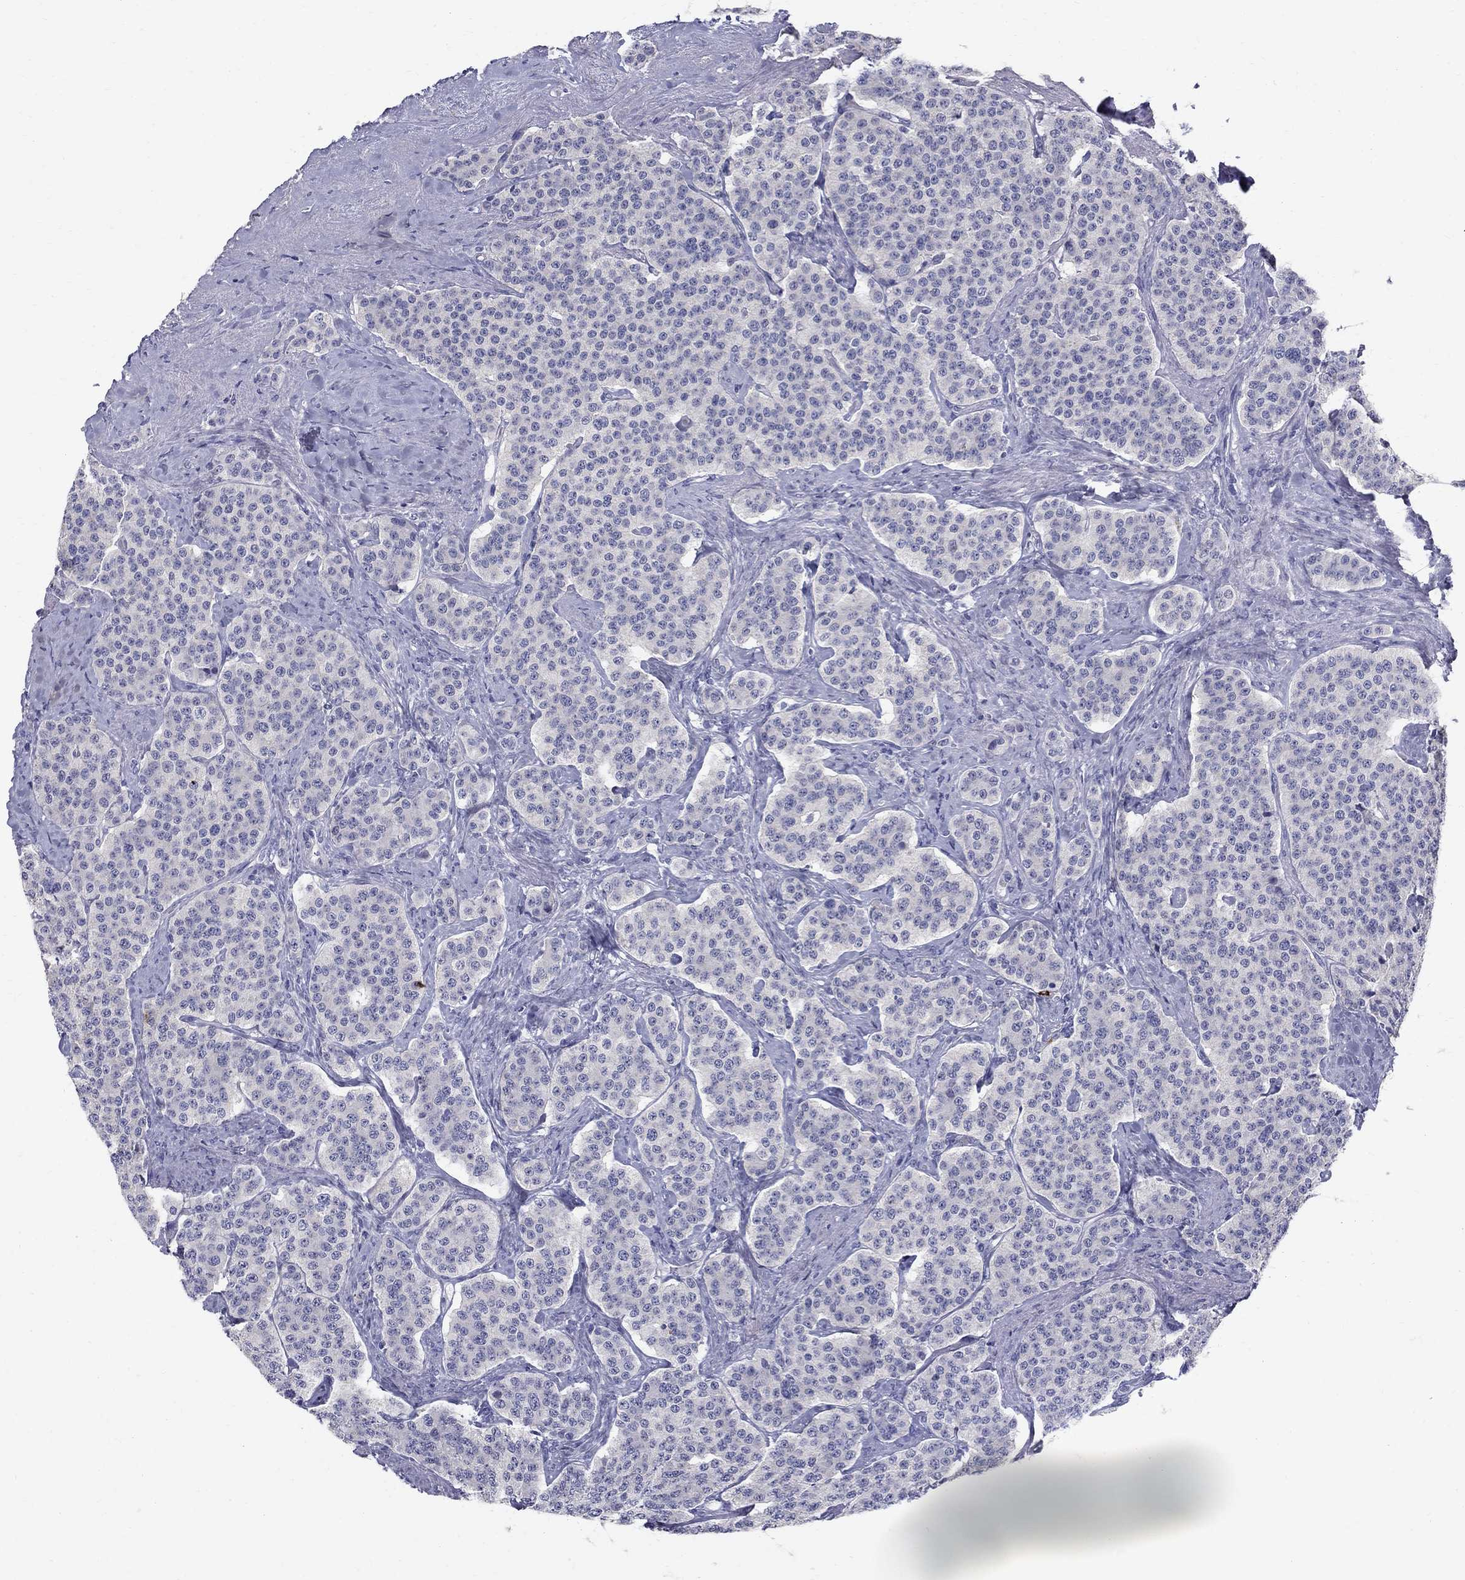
{"staining": {"intensity": "negative", "quantity": "none", "location": "none"}, "tissue": "carcinoid", "cell_type": "Tumor cells", "image_type": "cancer", "snomed": [{"axis": "morphology", "description": "Carcinoid, malignant, NOS"}, {"axis": "topography", "description": "Small intestine"}], "caption": "Tumor cells show no significant protein expression in carcinoid. The staining is performed using DAB (3,3'-diaminobenzidine) brown chromogen with nuclei counter-stained in using hematoxylin.", "gene": "TP53TG5", "patient": {"sex": "female", "age": 58}}